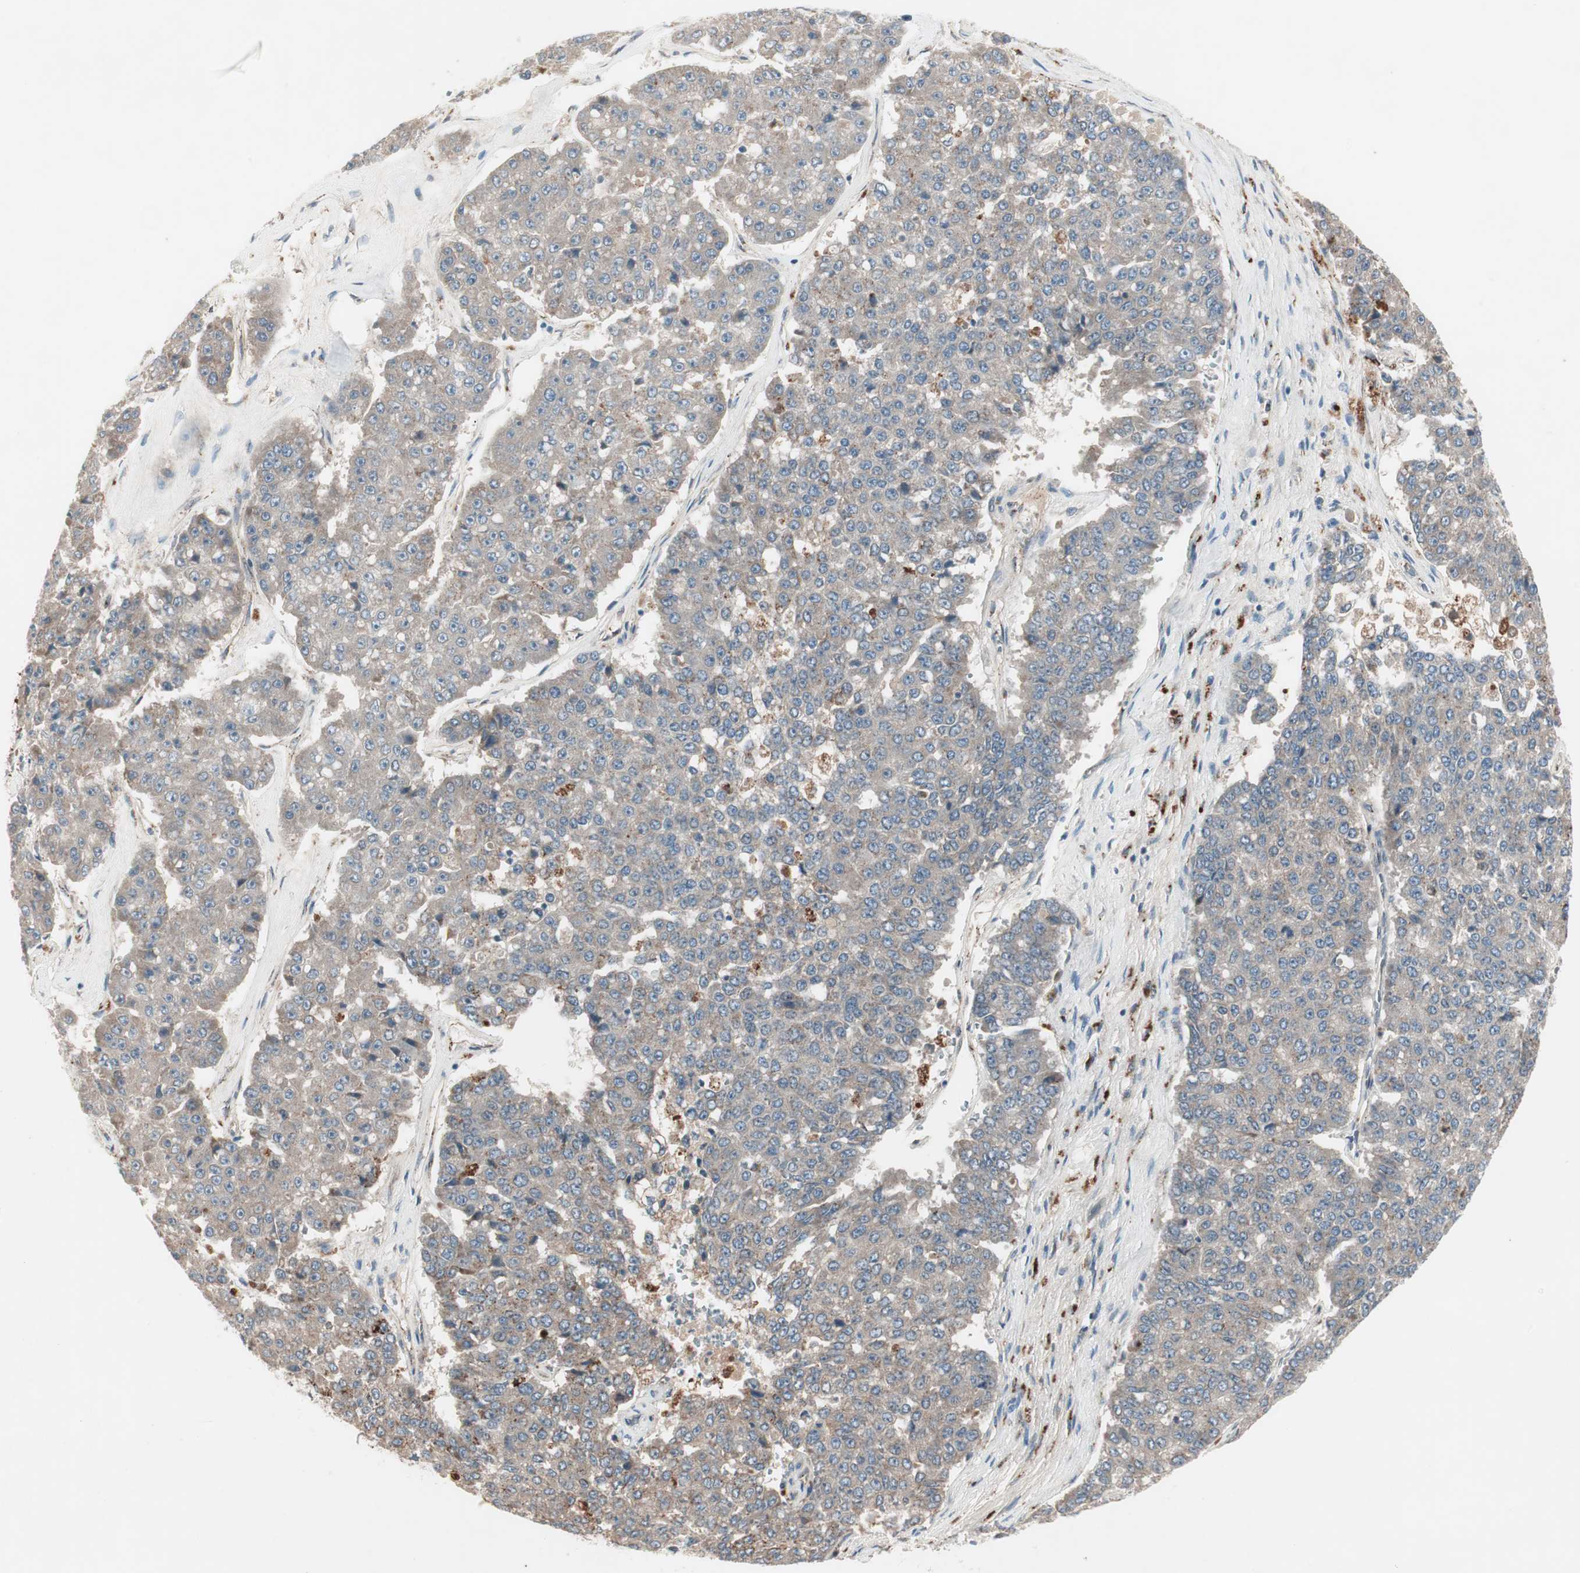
{"staining": {"intensity": "moderate", "quantity": "25%-75%", "location": "cytoplasmic/membranous"}, "tissue": "pancreatic cancer", "cell_type": "Tumor cells", "image_type": "cancer", "snomed": [{"axis": "morphology", "description": "Adenocarcinoma, NOS"}, {"axis": "topography", "description": "Pancreas"}], "caption": "A micrograph of pancreatic adenocarcinoma stained for a protein demonstrates moderate cytoplasmic/membranous brown staining in tumor cells.", "gene": "FGFR4", "patient": {"sex": "male", "age": 50}}